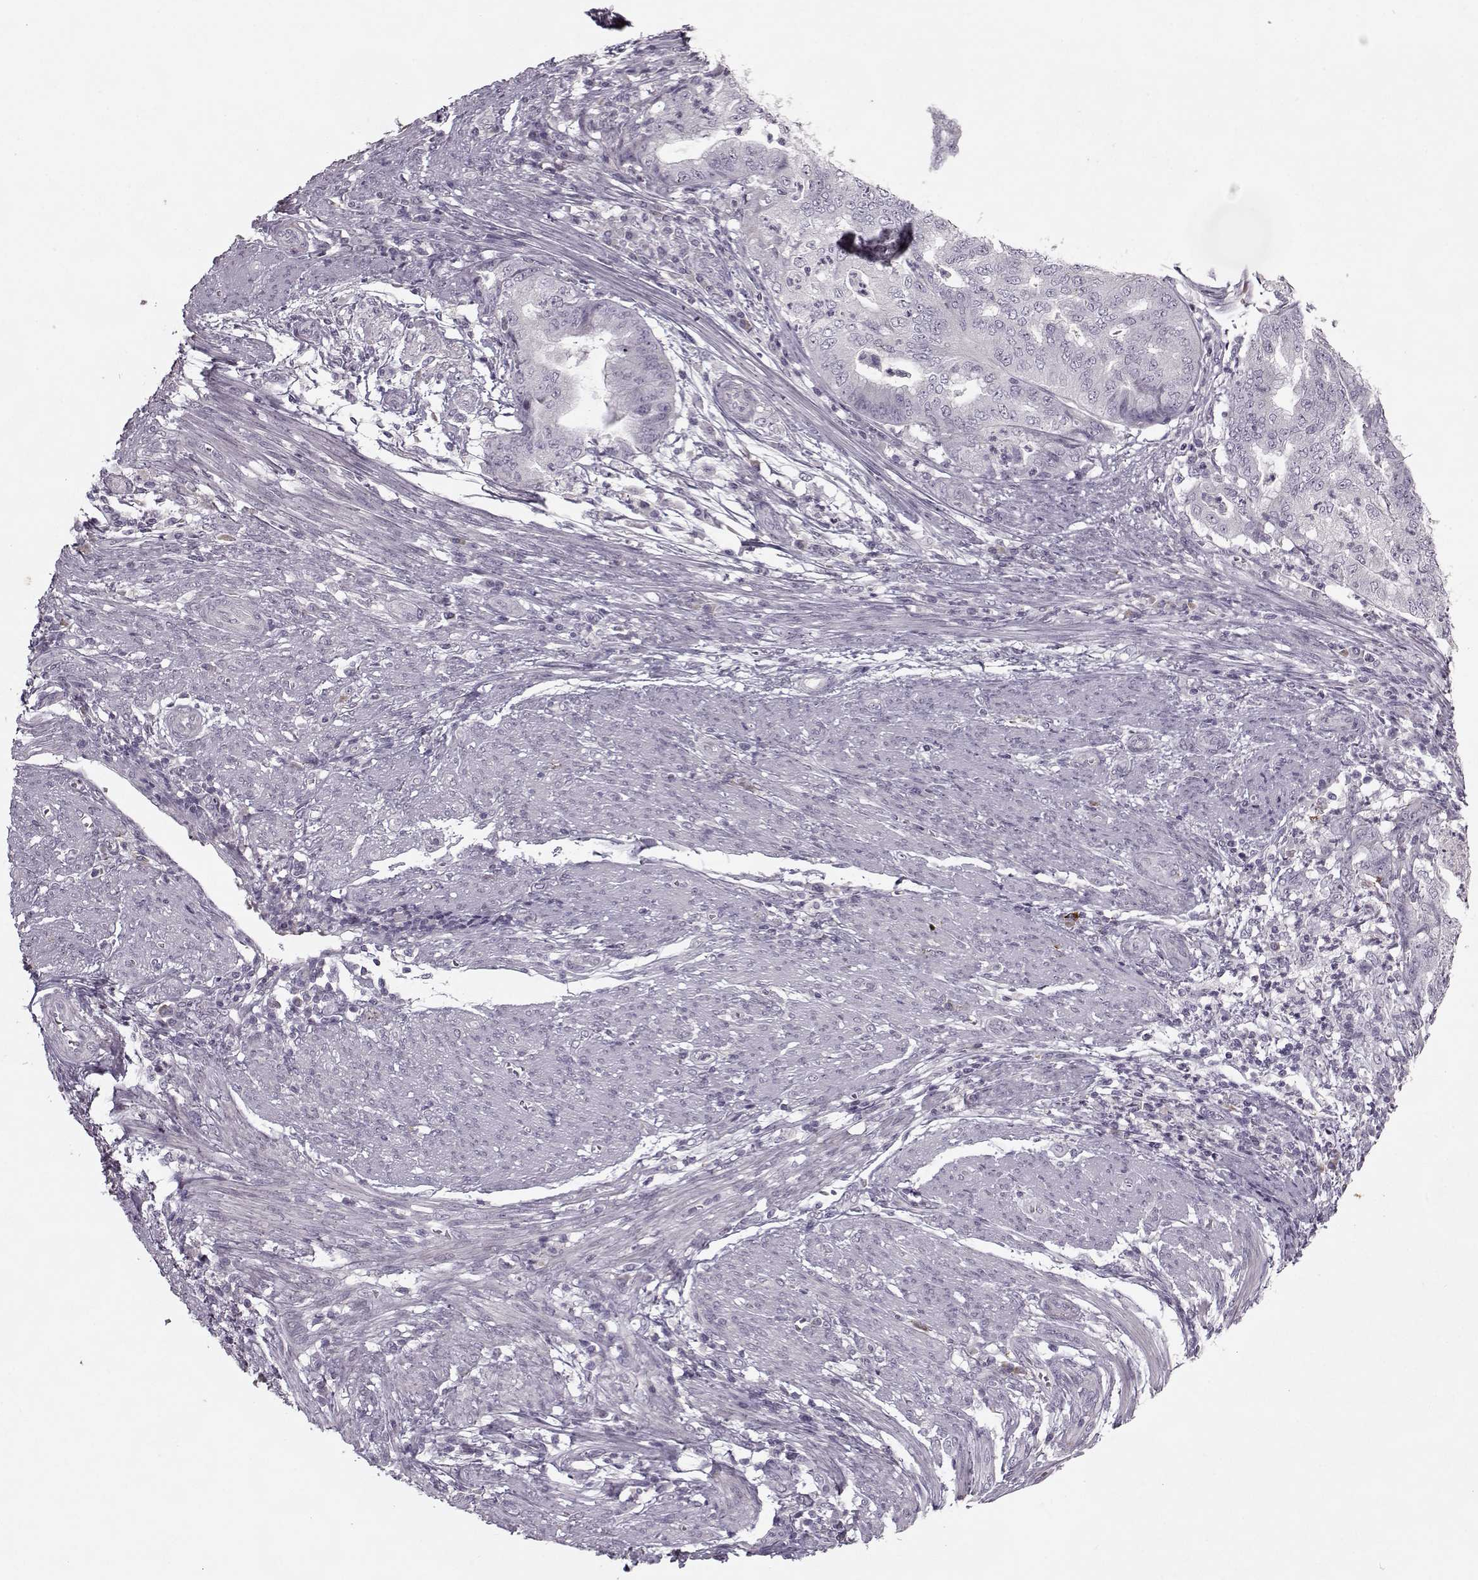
{"staining": {"intensity": "negative", "quantity": "none", "location": "none"}, "tissue": "endometrial cancer", "cell_type": "Tumor cells", "image_type": "cancer", "snomed": [{"axis": "morphology", "description": "Adenocarcinoma, NOS"}, {"axis": "topography", "description": "Endometrium"}], "caption": "High power microscopy image of an immunohistochemistry (IHC) image of adenocarcinoma (endometrial), revealing no significant expression in tumor cells.", "gene": "KRT9", "patient": {"sex": "female", "age": 79}}